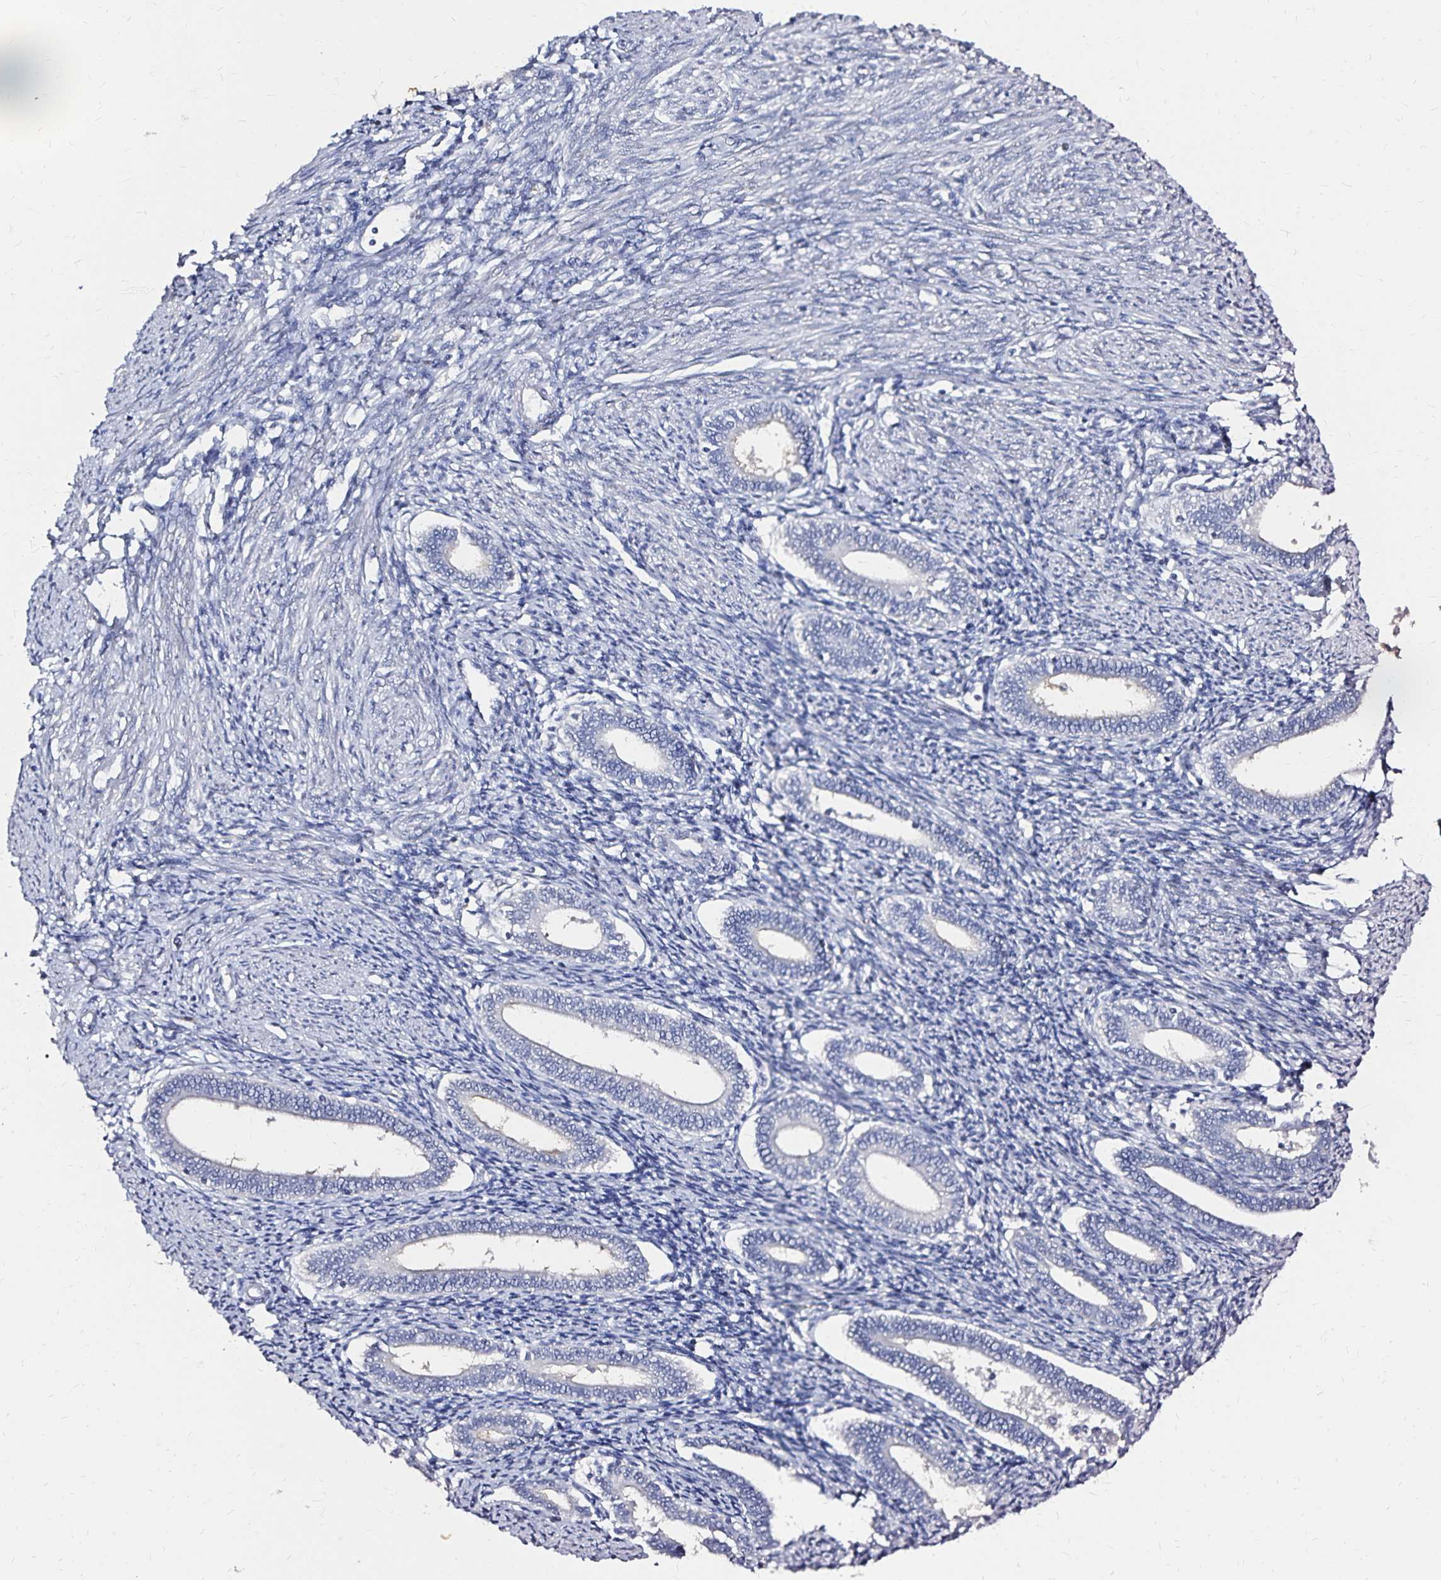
{"staining": {"intensity": "negative", "quantity": "none", "location": "none"}, "tissue": "endometrium", "cell_type": "Cells in endometrial stroma", "image_type": "normal", "snomed": [{"axis": "morphology", "description": "Normal tissue, NOS"}, {"axis": "topography", "description": "Endometrium"}], "caption": "Immunohistochemical staining of normal endometrium reveals no significant positivity in cells in endometrial stroma. Brightfield microscopy of immunohistochemistry stained with DAB (3,3'-diaminobenzidine) (brown) and hematoxylin (blue), captured at high magnification.", "gene": "SLC5A1", "patient": {"sex": "female", "age": 41}}